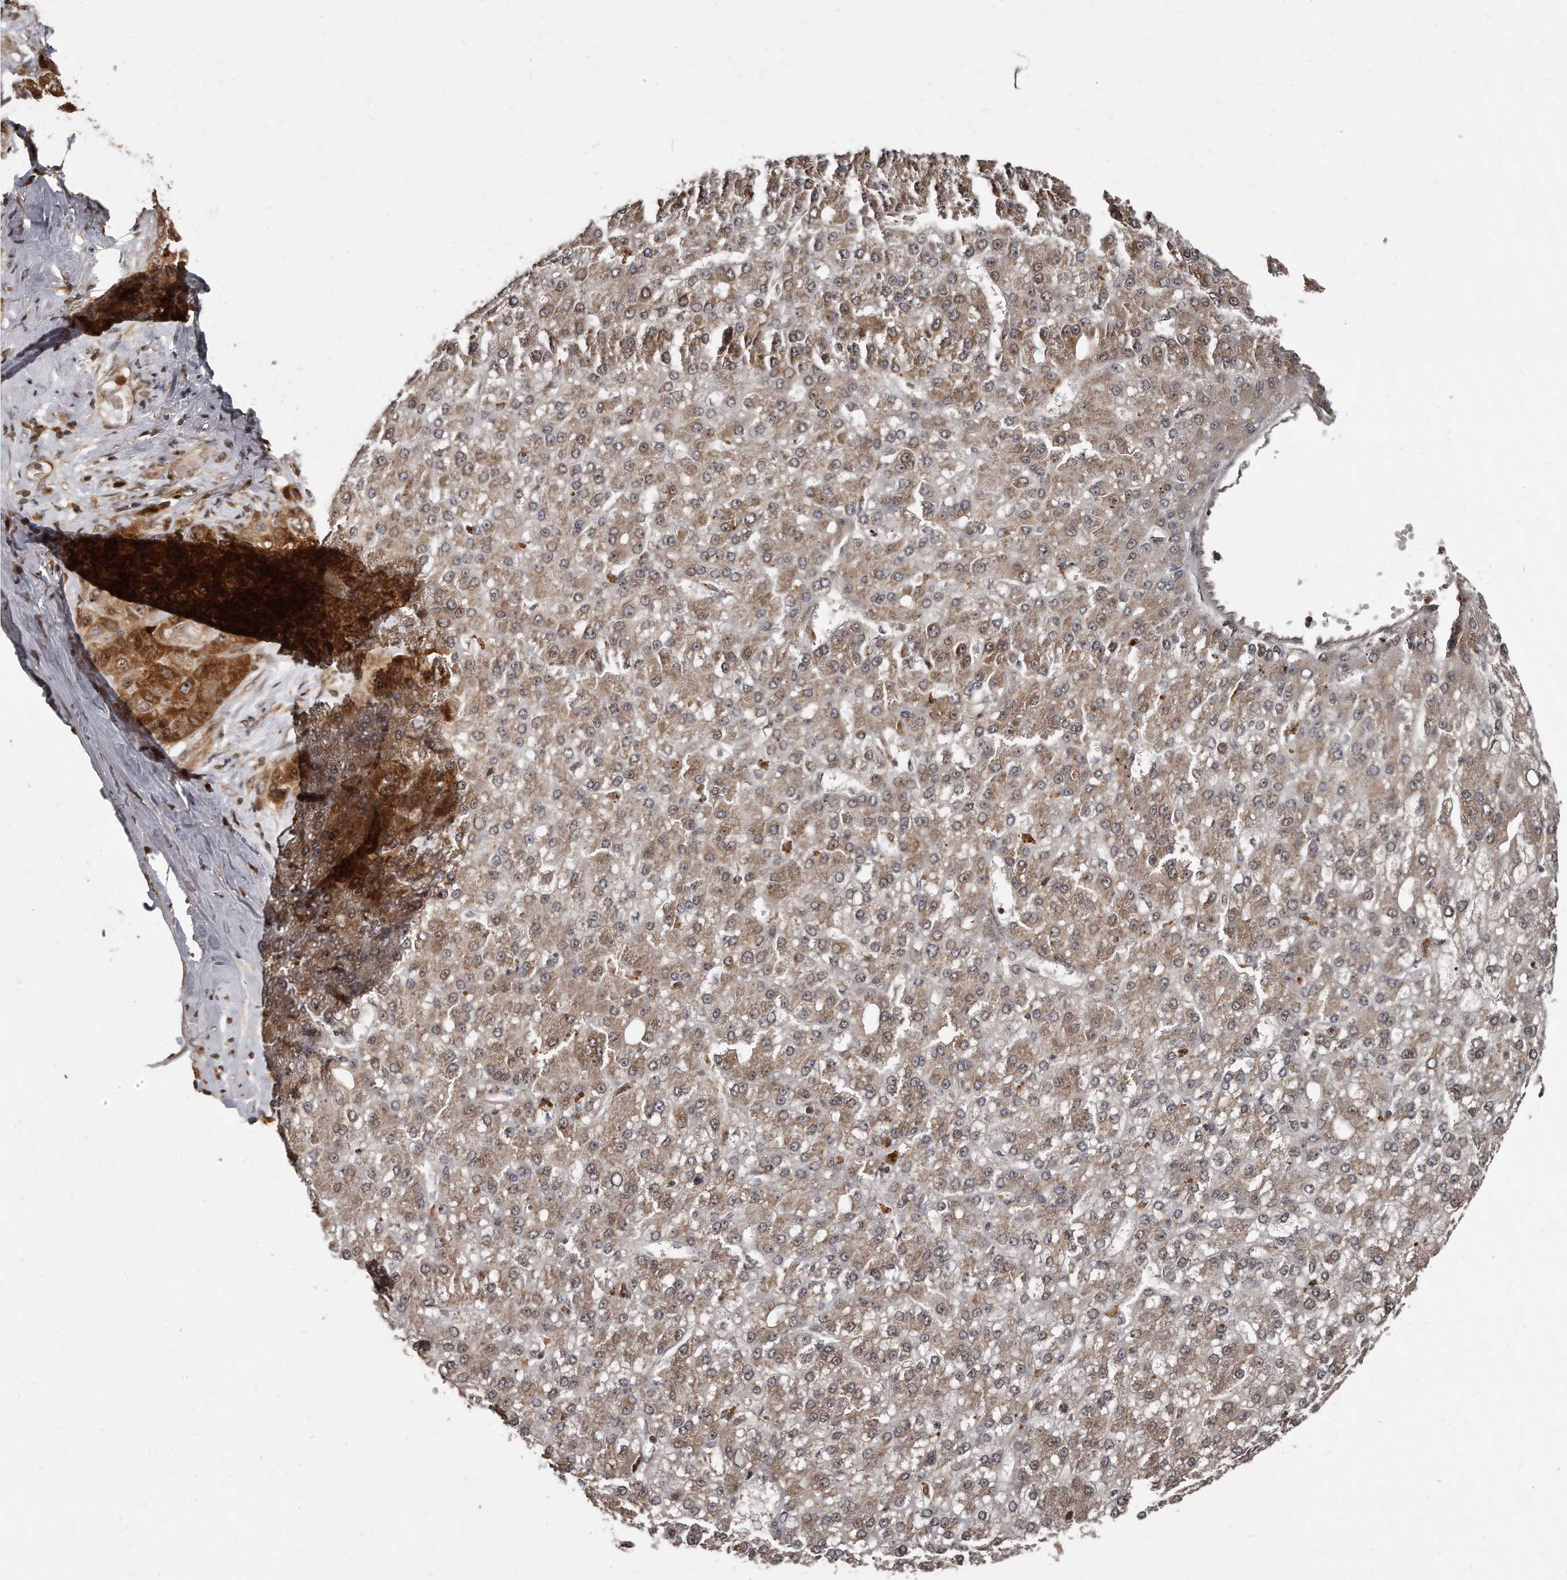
{"staining": {"intensity": "weak", "quantity": ">75%", "location": "cytoplasmic/membranous"}, "tissue": "liver cancer", "cell_type": "Tumor cells", "image_type": "cancer", "snomed": [{"axis": "morphology", "description": "Carcinoma, Hepatocellular, NOS"}, {"axis": "topography", "description": "Liver"}], "caption": "IHC (DAB) staining of liver cancer (hepatocellular carcinoma) displays weak cytoplasmic/membranous protein staining in about >75% of tumor cells. The protein of interest is shown in brown color, while the nuclei are stained blue.", "gene": "GCH1", "patient": {"sex": "male", "age": 67}}